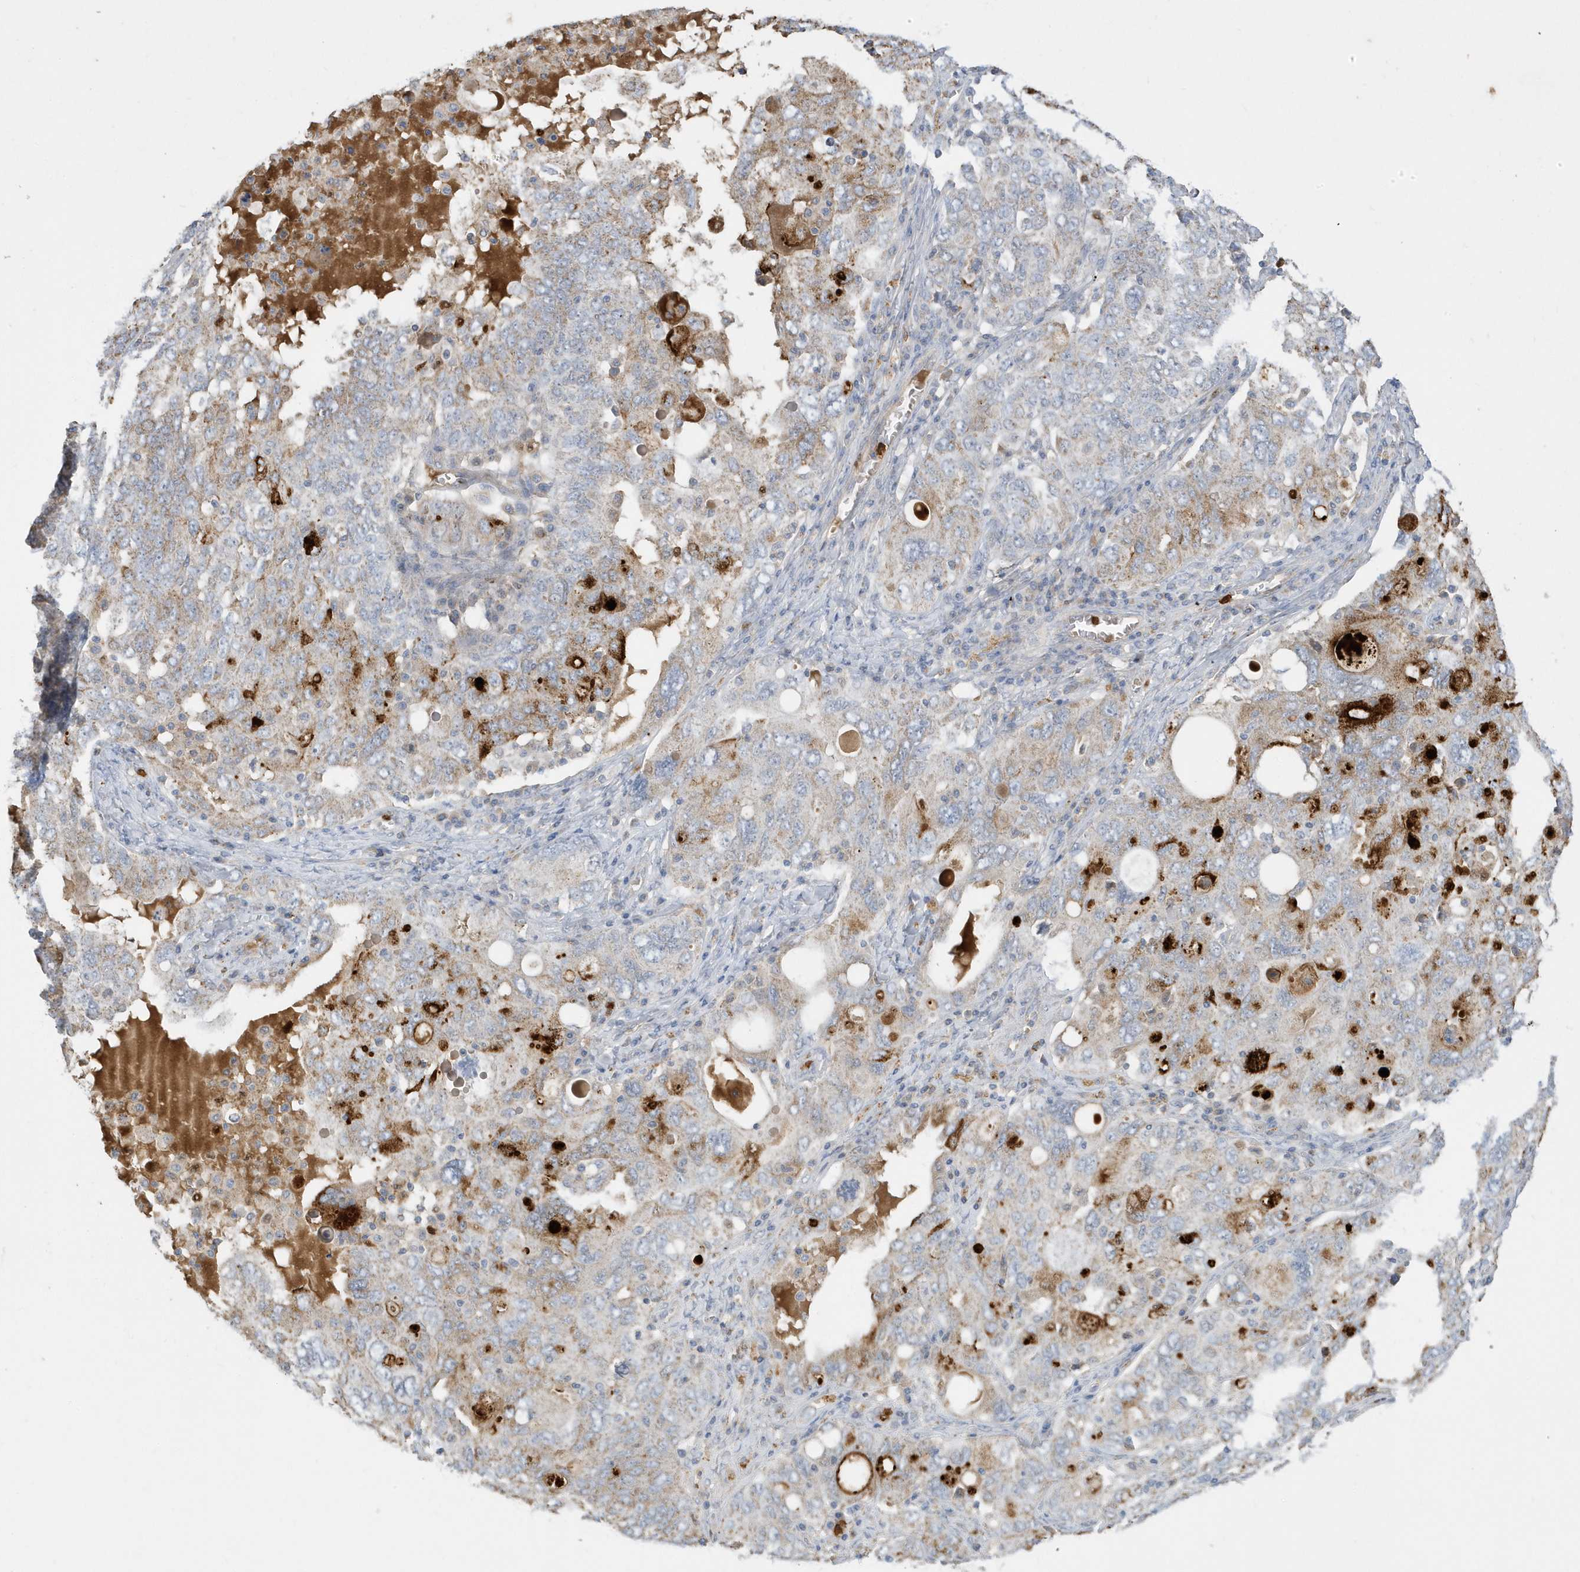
{"staining": {"intensity": "moderate", "quantity": "<25%", "location": "cytoplasmic/membranous"}, "tissue": "ovarian cancer", "cell_type": "Tumor cells", "image_type": "cancer", "snomed": [{"axis": "morphology", "description": "Carcinoma, endometroid"}, {"axis": "topography", "description": "Ovary"}], "caption": "Tumor cells display moderate cytoplasmic/membranous expression in approximately <25% of cells in ovarian cancer. (Brightfield microscopy of DAB IHC at high magnification).", "gene": "DPP9", "patient": {"sex": "female", "age": 62}}